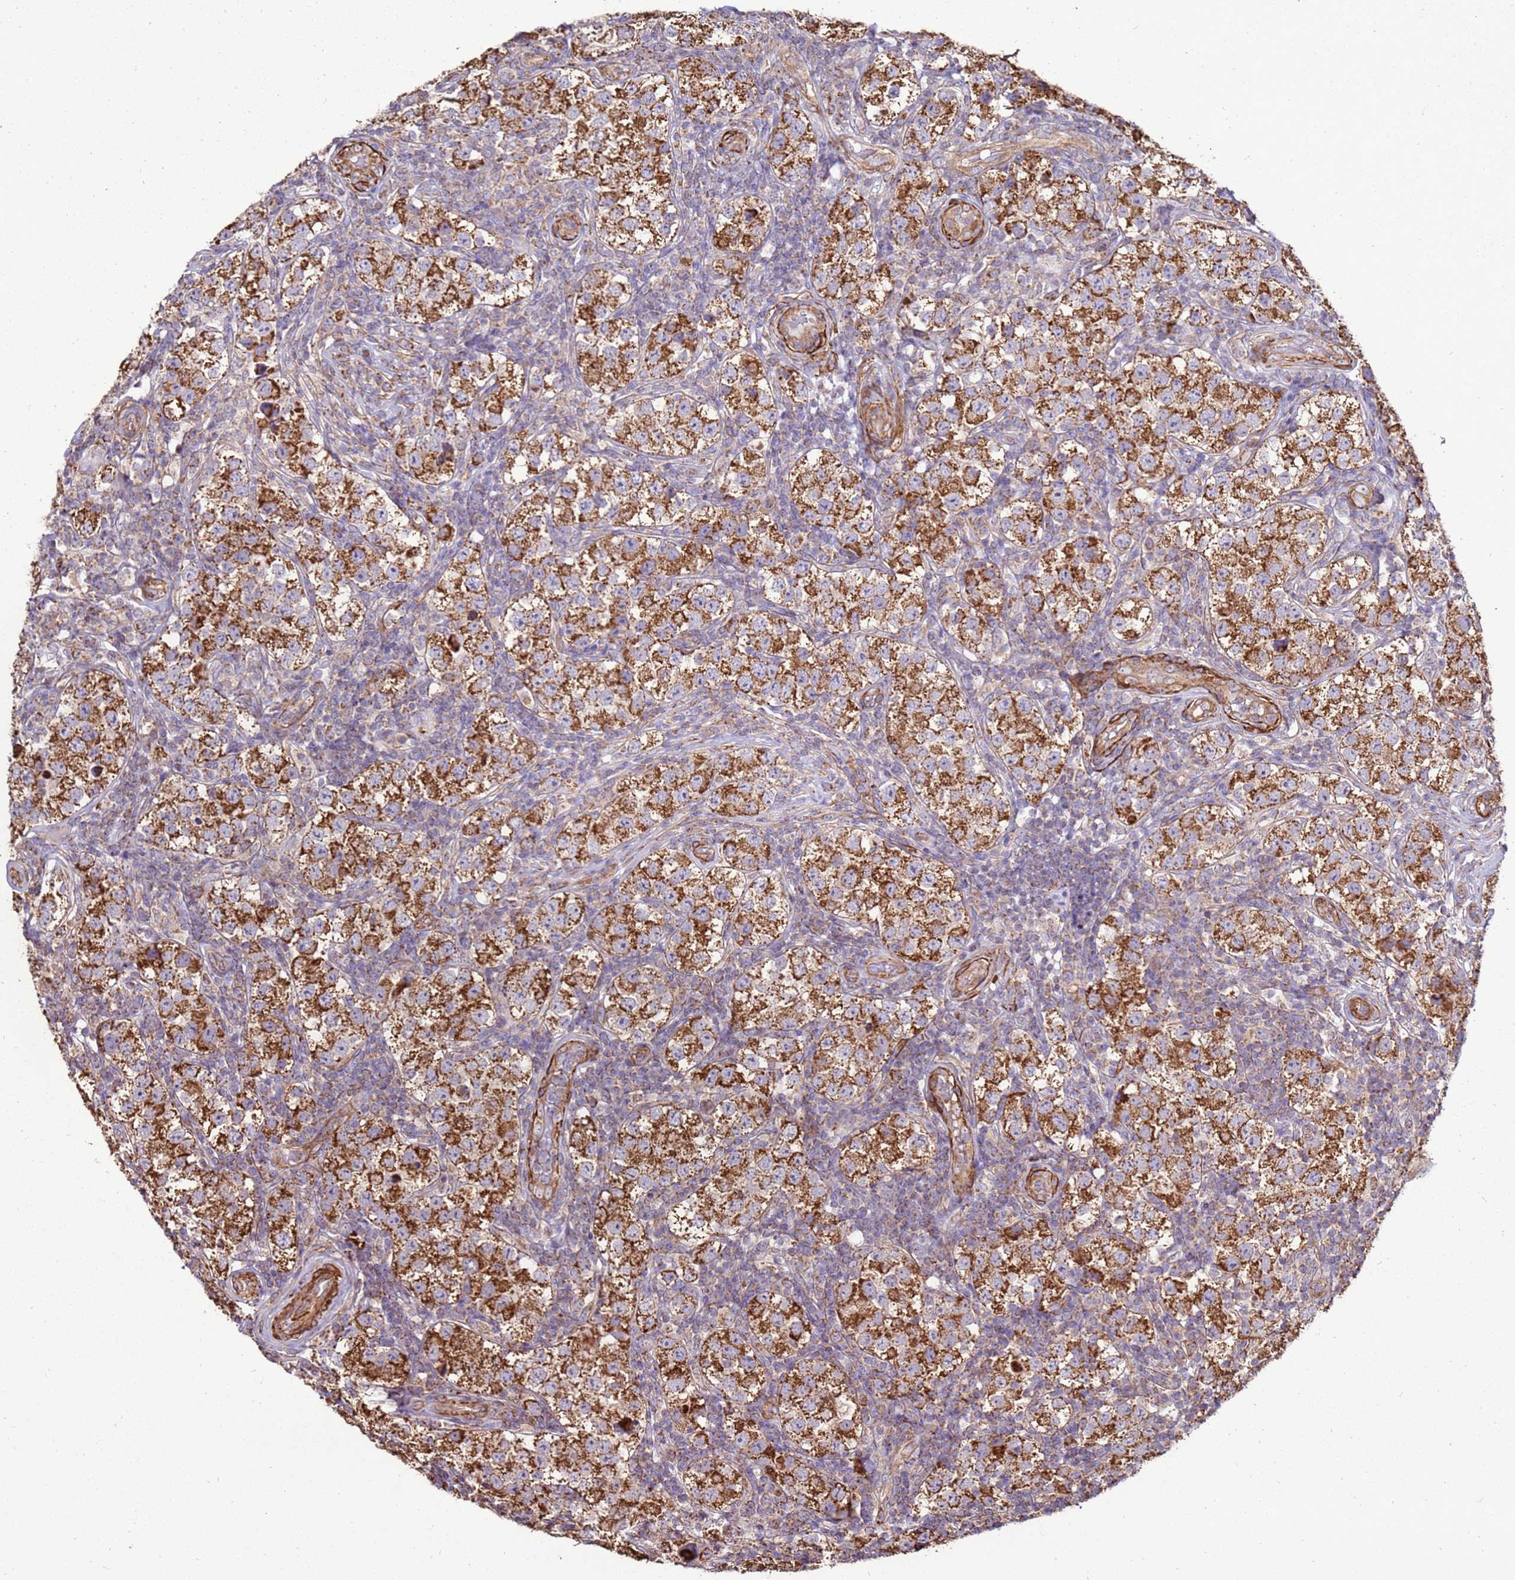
{"staining": {"intensity": "strong", "quantity": ">75%", "location": "cytoplasmic/membranous"}, "tissue": "testis cancer", "cell_type": "Tumor cells", "image_type": "cancer", "snomed": [{"axis": "morphology", "description": "Seminoma, NOS"}, {"axis": "topography", "description": "Testis"}], "caption": "DAB immunohistochemical staining of human testis cancer exhibits strong cytoplasmic/membranous protein expression in about >75% of tumor cells. (Brightfield microscopy of DAB IHC at high magnification).", "gene": "DDX59", "patient": {"sex": "male", "age": 34}}